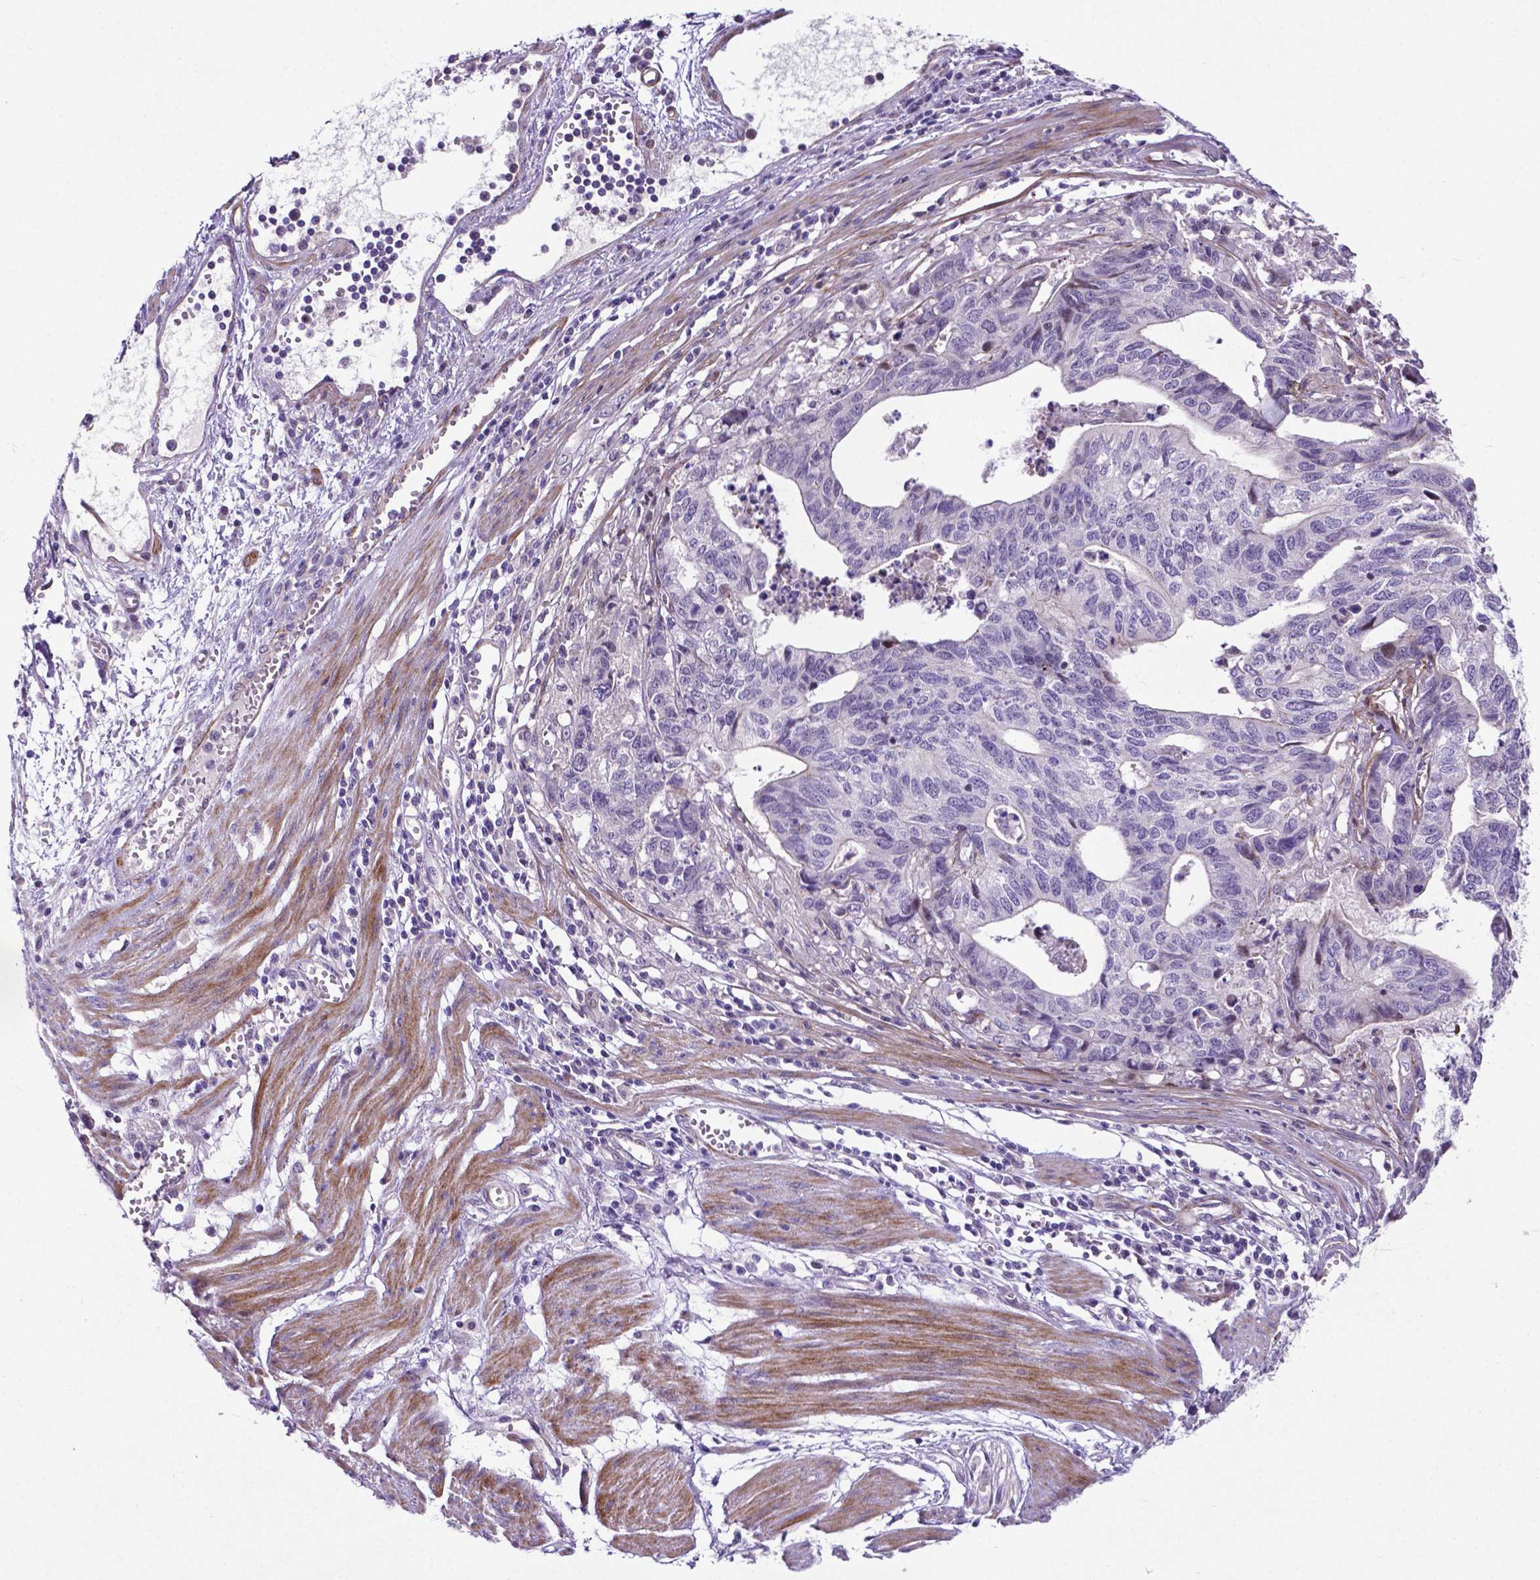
{"staining": {"intensity": "negative", "quantity": "none", "location": "none"}, "tissue": "stomach cancer", "cell_type": "Tumor cells", "image_type": "cancer", "snomed": [{"axis": "morphology", "description": "Adenocarcinoma, NOS"}, {"axis": "topography", "description": "Stomach, upper"}], "caption": "Immunohistochemistry micrograph of neoplastic tissue: human stomach cancer (adenocarcinoma) stained with DAB (3,3'-diaminobenzidine) displays no significant protein expression in tumor cells.", "gene": "PFKFB4", "patient": {"sex": "female", "age": 67}}